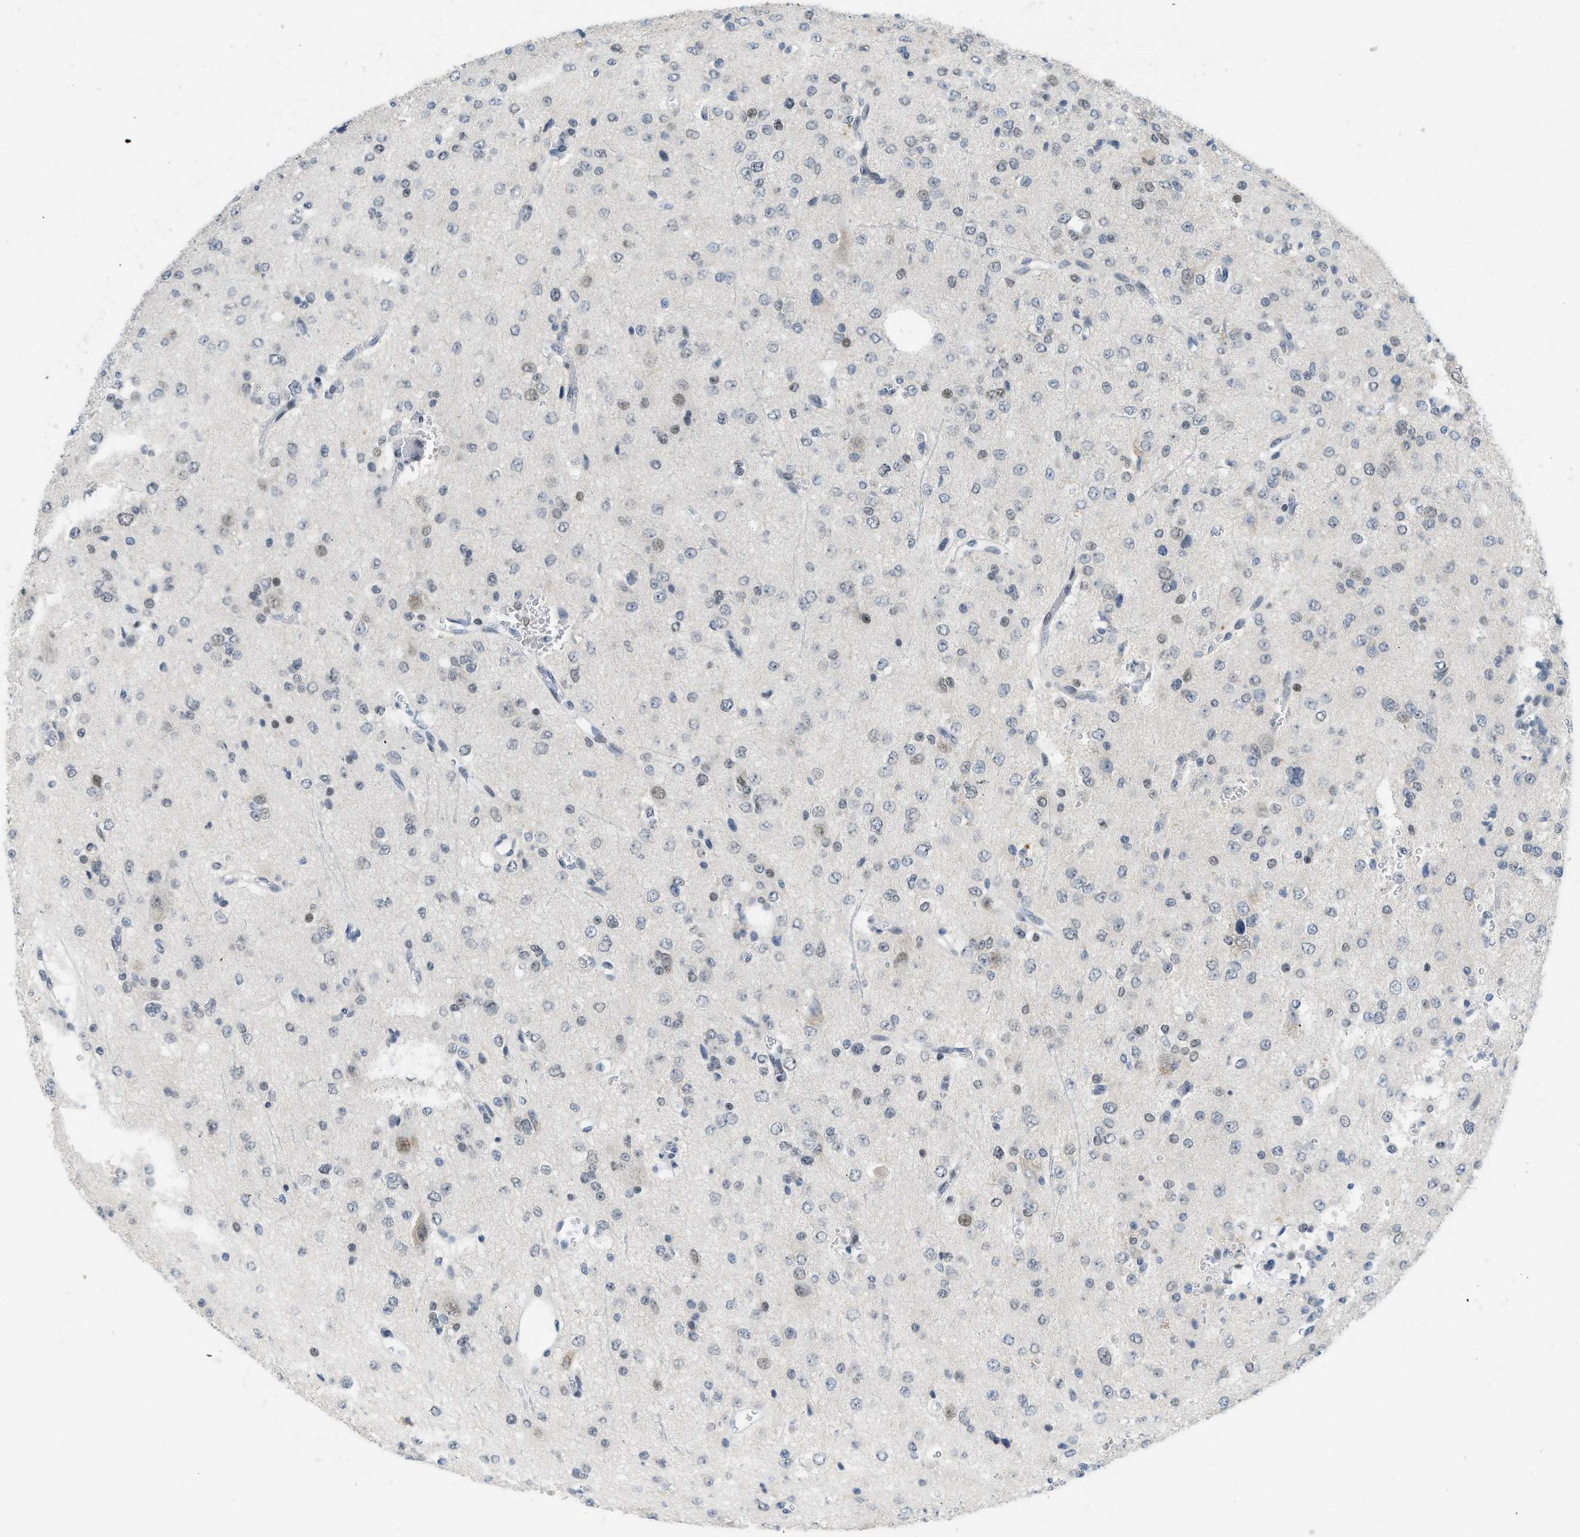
{"staining": {"intensity": "moderate", "quantity": "<25%", "location": "nuclear"}, "tissue": "glioma", "cell_type": "Tumor cells", "image_type": "cancer", "snomed": [{"axis": "morphology", "description": "Glioma, malignant, Low grade"}, {"axis": "topography", "description": "Brain"}], "caption": "Glioma stained with a protein marker demonstrates moderate staining in tumor cells.", "gene": "PBX1", "patient": {"sex": "male", "age": 38}}